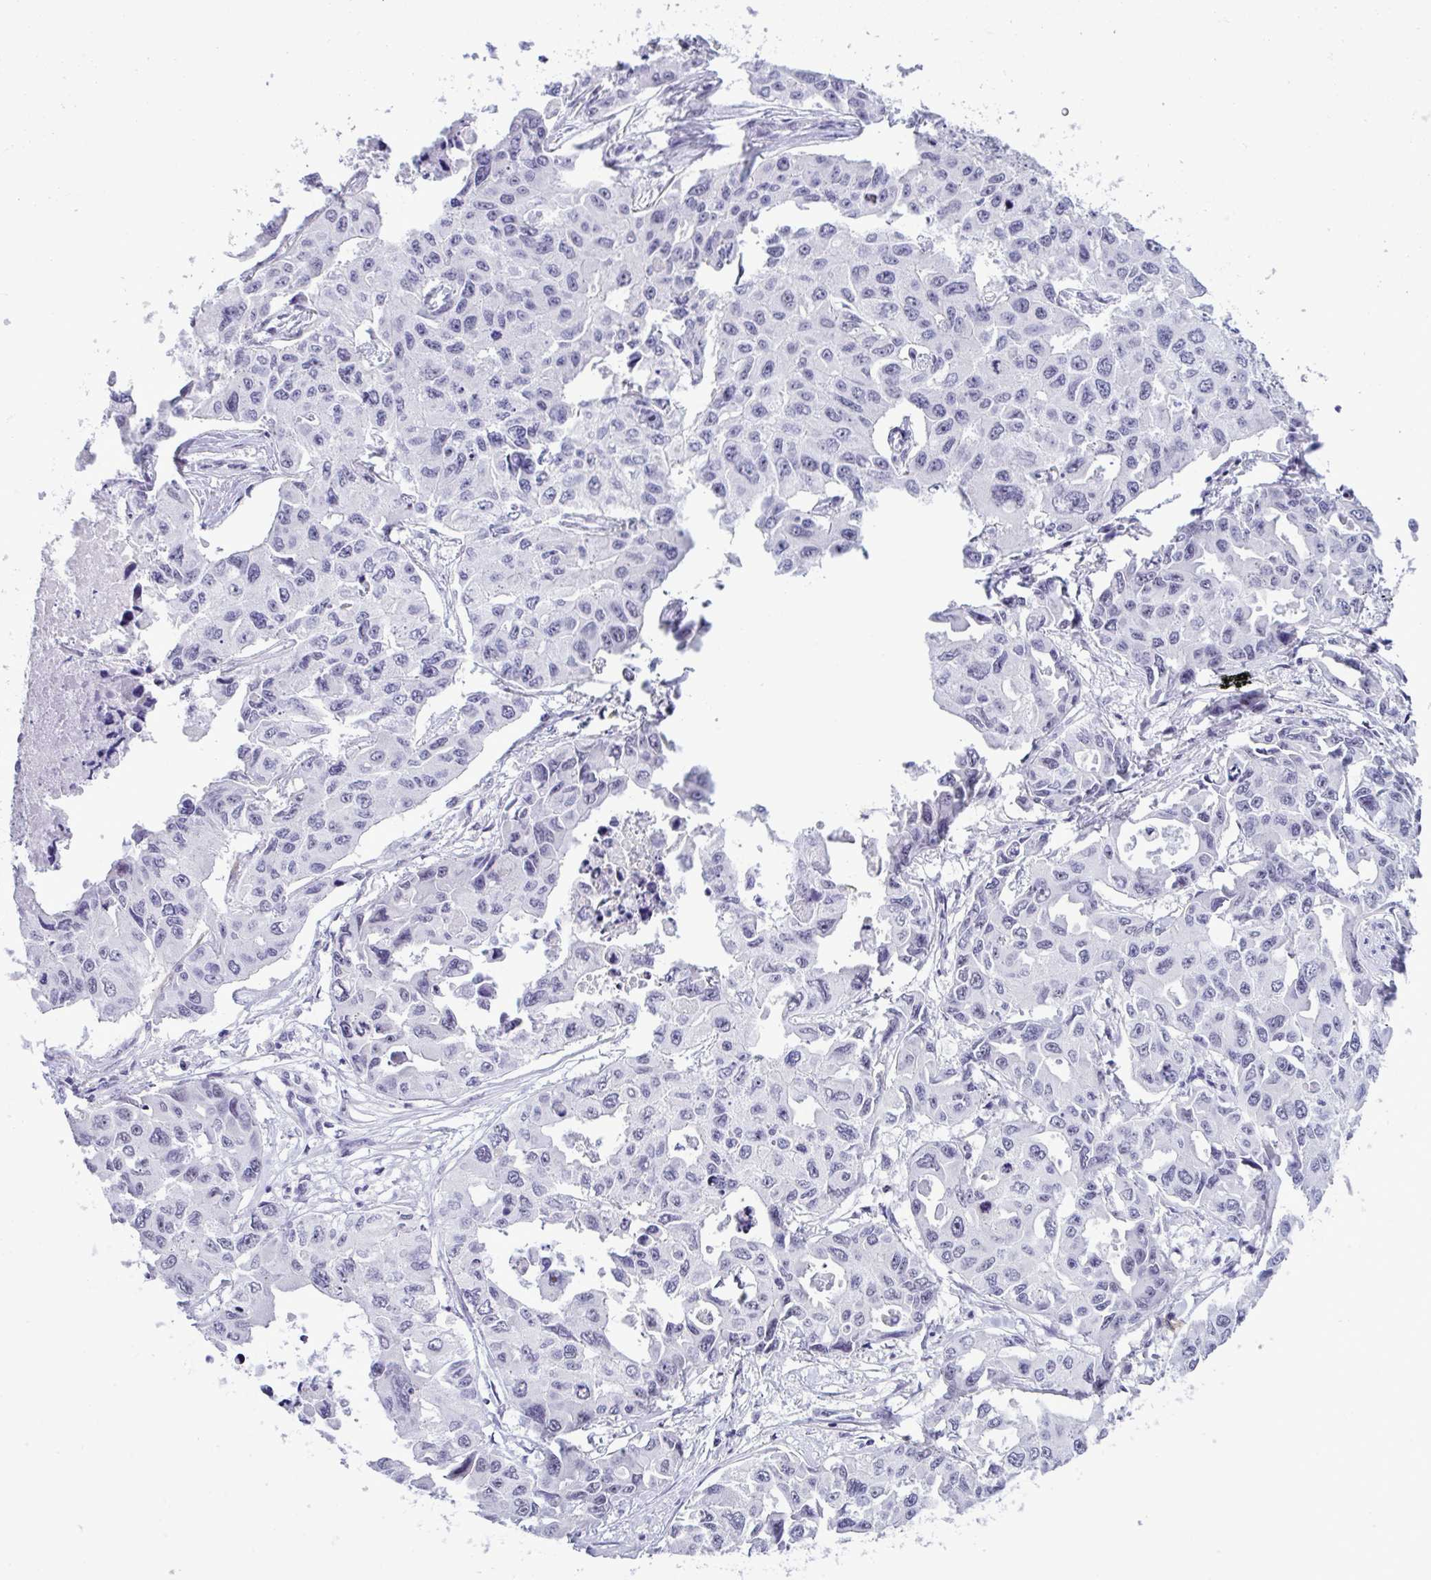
{"staining": {"intensity": "negative", "quantity": "none", "location": "none"}, "tissue": "lung cancer", "cell_type": "Tumor cells", "image_type": "cancer", "snomed": [{"axis": "morphology", "description": "Adenocarcinoma, NOS"}, {"axis": "topography", "description": "Lung"}], "caption": "High magnification brightfield microscopy of lung cancer (adenocarcinoma) stained with DAB (brown) and counterstained with hematoxylin (blue): tumor cells show no significant positivity.", "gene": "YBX2", "patient": {"sex": "male", "age": 64}}